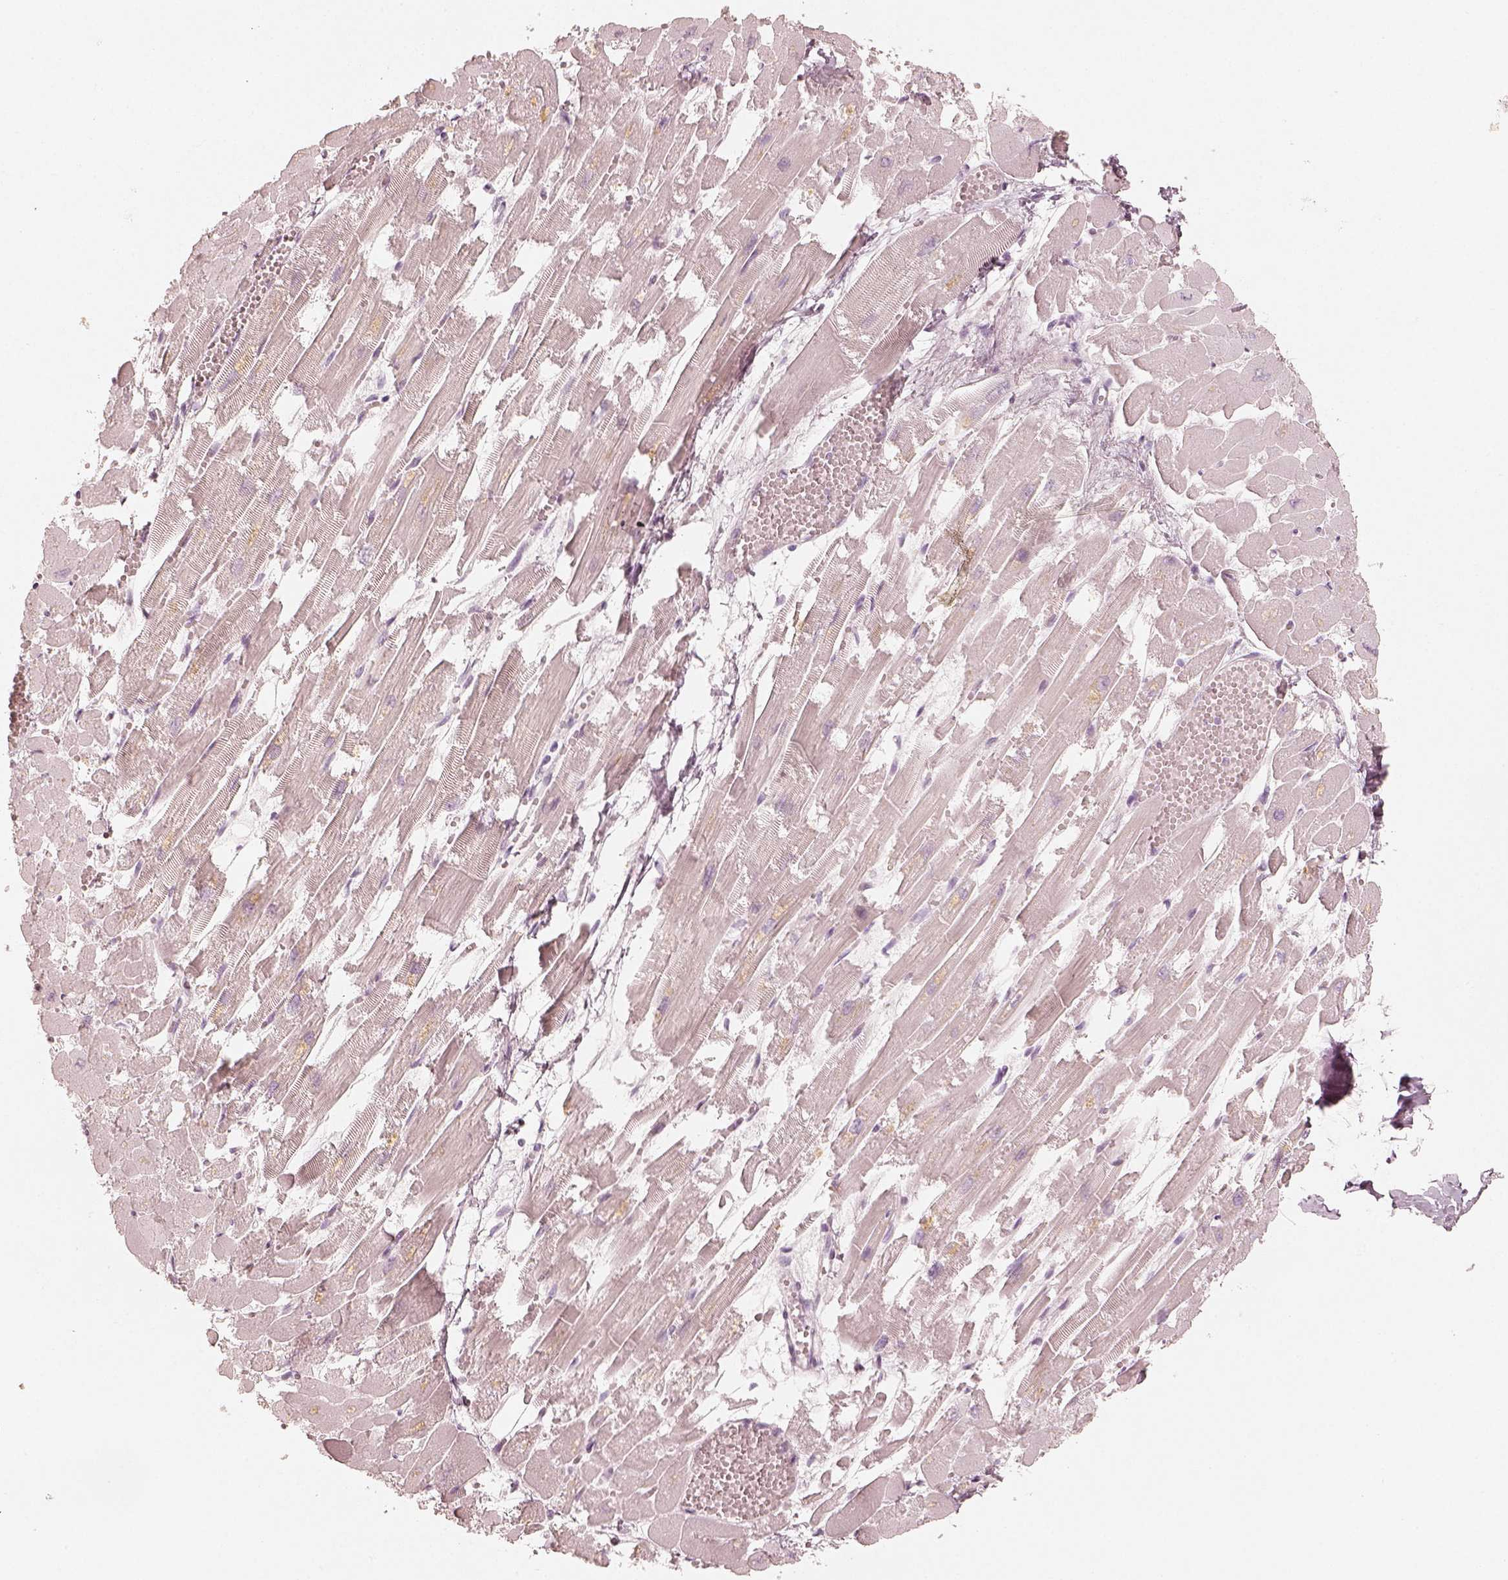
{"staining": {"intensity": "negative", "quantity": "none", "location": "none"}, "tissue": "heart muscle", "cell_type": "Cardiomyocytes", "image_type": "normal", "snomed": [{"axis": "morphology", "description": "Normal tissue, NOS"}, {"axis": "topography", "description": "Heart"}], "caption": "Protein analysis of normal heart muscle displays no significant staining in cardiomyocytes. Nuclei are stained in blue.", "gene": "KRT82", "patient": {"sex": "female", "age": 52}}